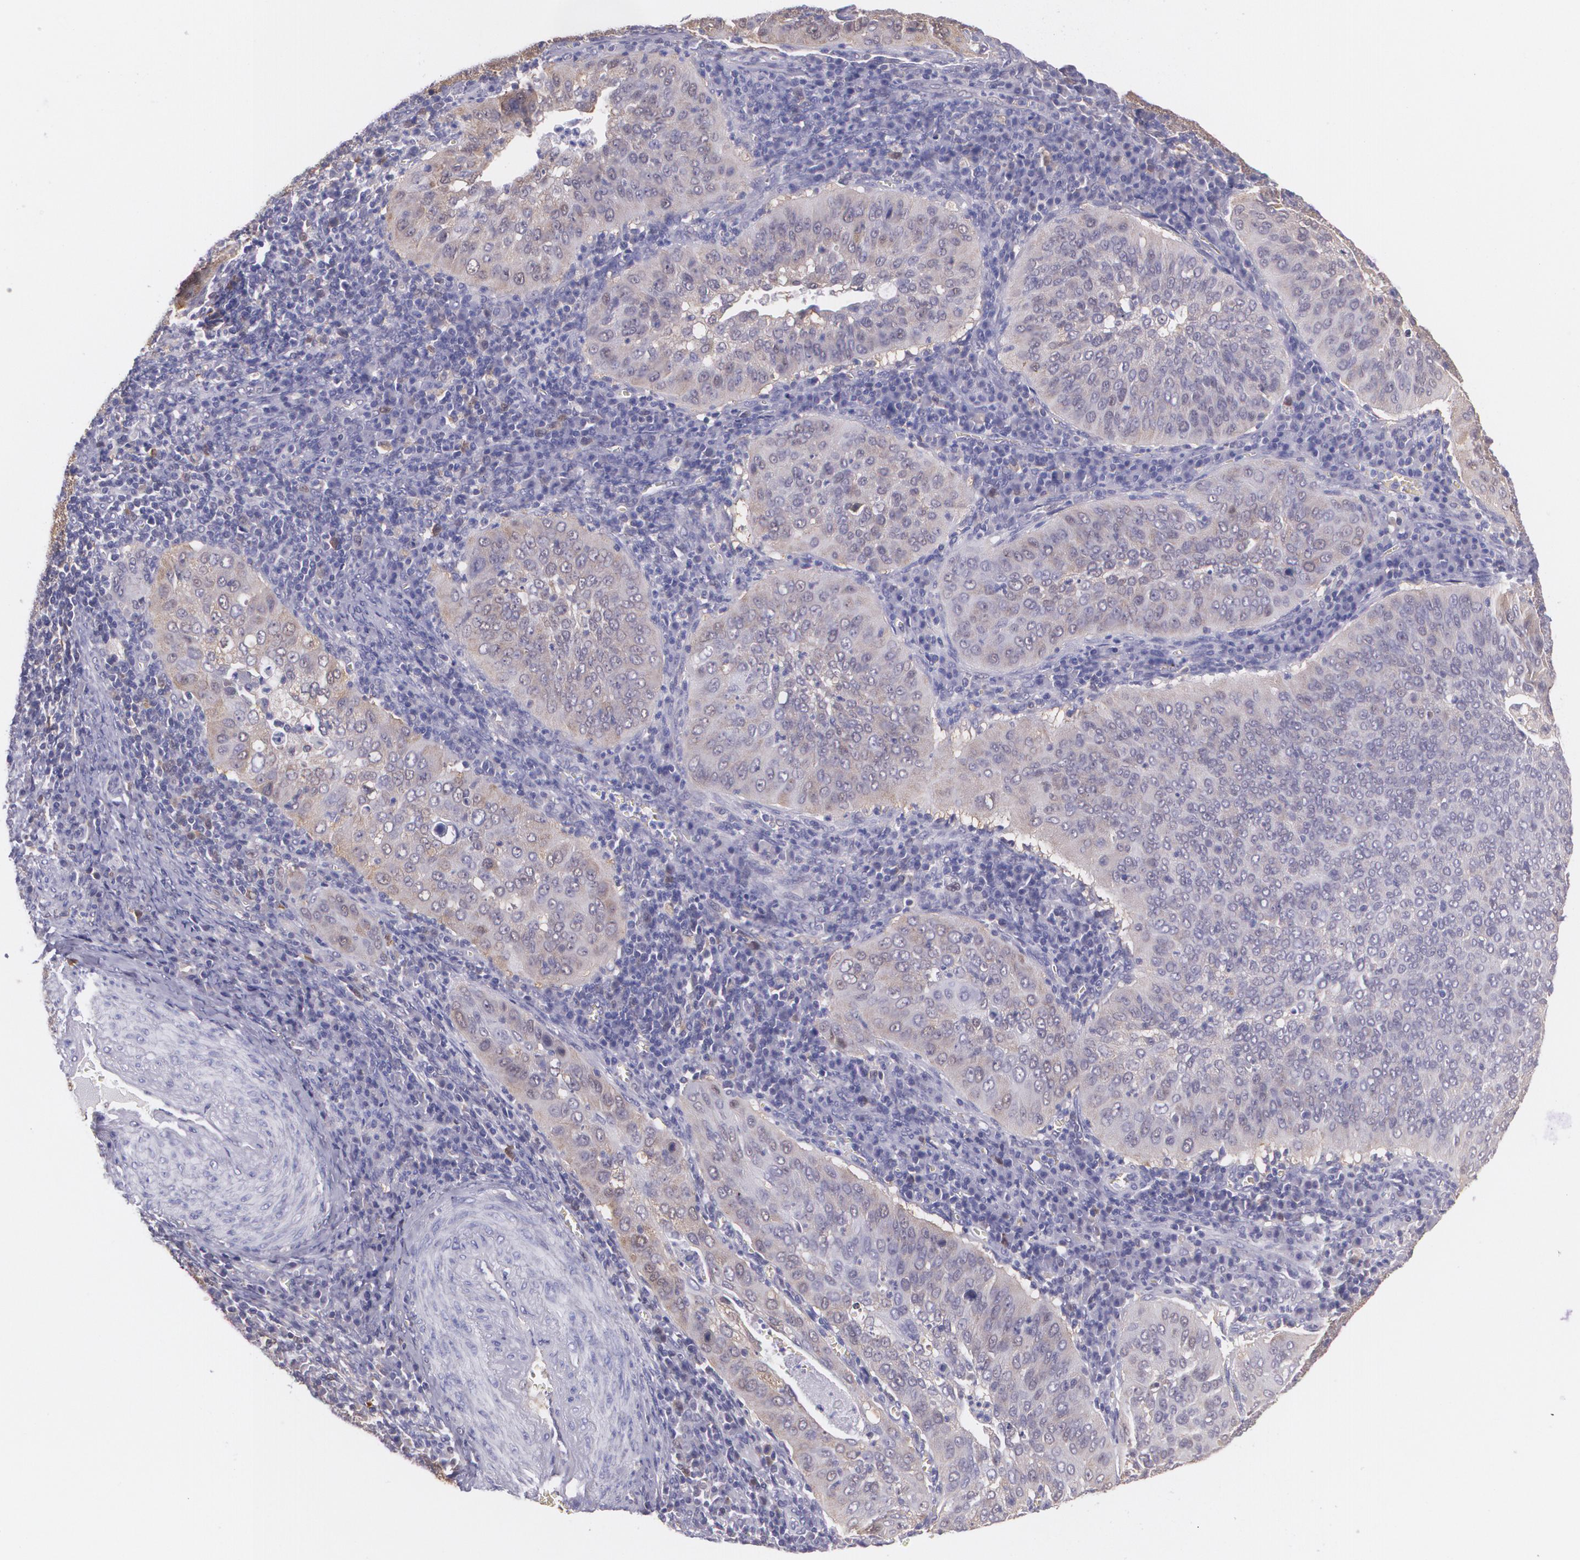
{"staining": {"intensity": "strong", "quantity": ">75%", "location": "cytoplasmic/membranous,nuclear"}, "tissue": "cervical cancer", "cell_type": "Tumor cells", "image_type": "cancer", "snomed": [{"axis": "morphology", "description": "Squamous cell carcinoma, NOS"}, {"axis": "topography", "description": "Cervix"}], "caption": "DAB immunohistochemical staining of squamous cell carcinoma (cervical) exhibits strong cytoplasmic/membranous and nuclear protein staining in approximately >75% of tumor cells.", "gene": "HSPH1", "patient": {"sex": "female", "age": 39}}